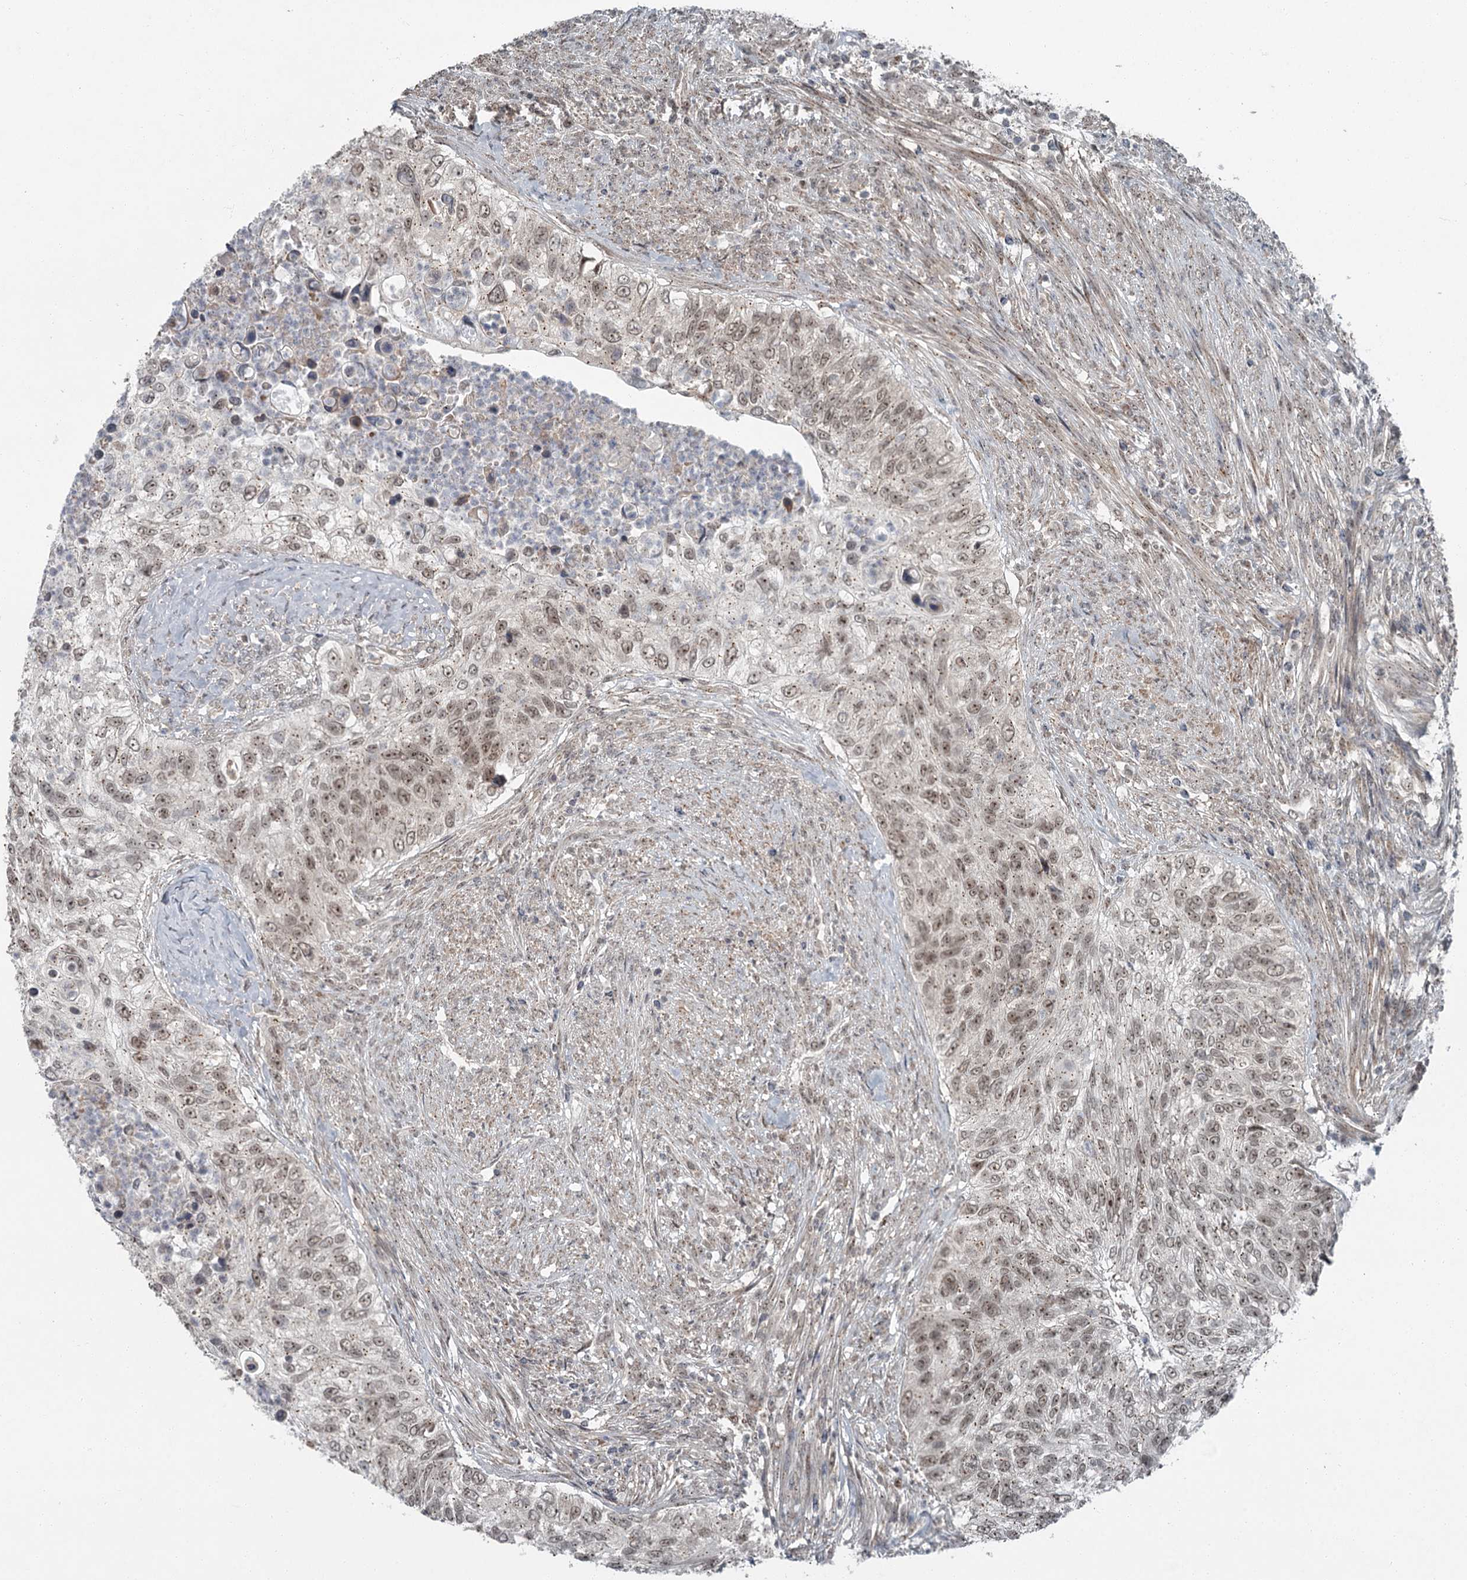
{"staining": {"intensity": "weak", "quantity": "25%-75%", "location": "nuclear"}, "tissue": "urothelial cancer", "cell_type": "Tumor cells", "image_type": "cancer", "snomed": [{"axis": "morphology", "description": "Urothelial carcinoma, High grade"}, {"axis": "topography", "description": "Urinary bladder"}], "caption": "High-power microscopy captured an immunohistochemistry (IHC) photomicrograph of high-grade urothelial carcinoma, revealing weak nuclear positivity in approximately 25%-75% of tumor cells.", "gene": "EXOSC1", "patient": {"sex": "female", "age": 60}}